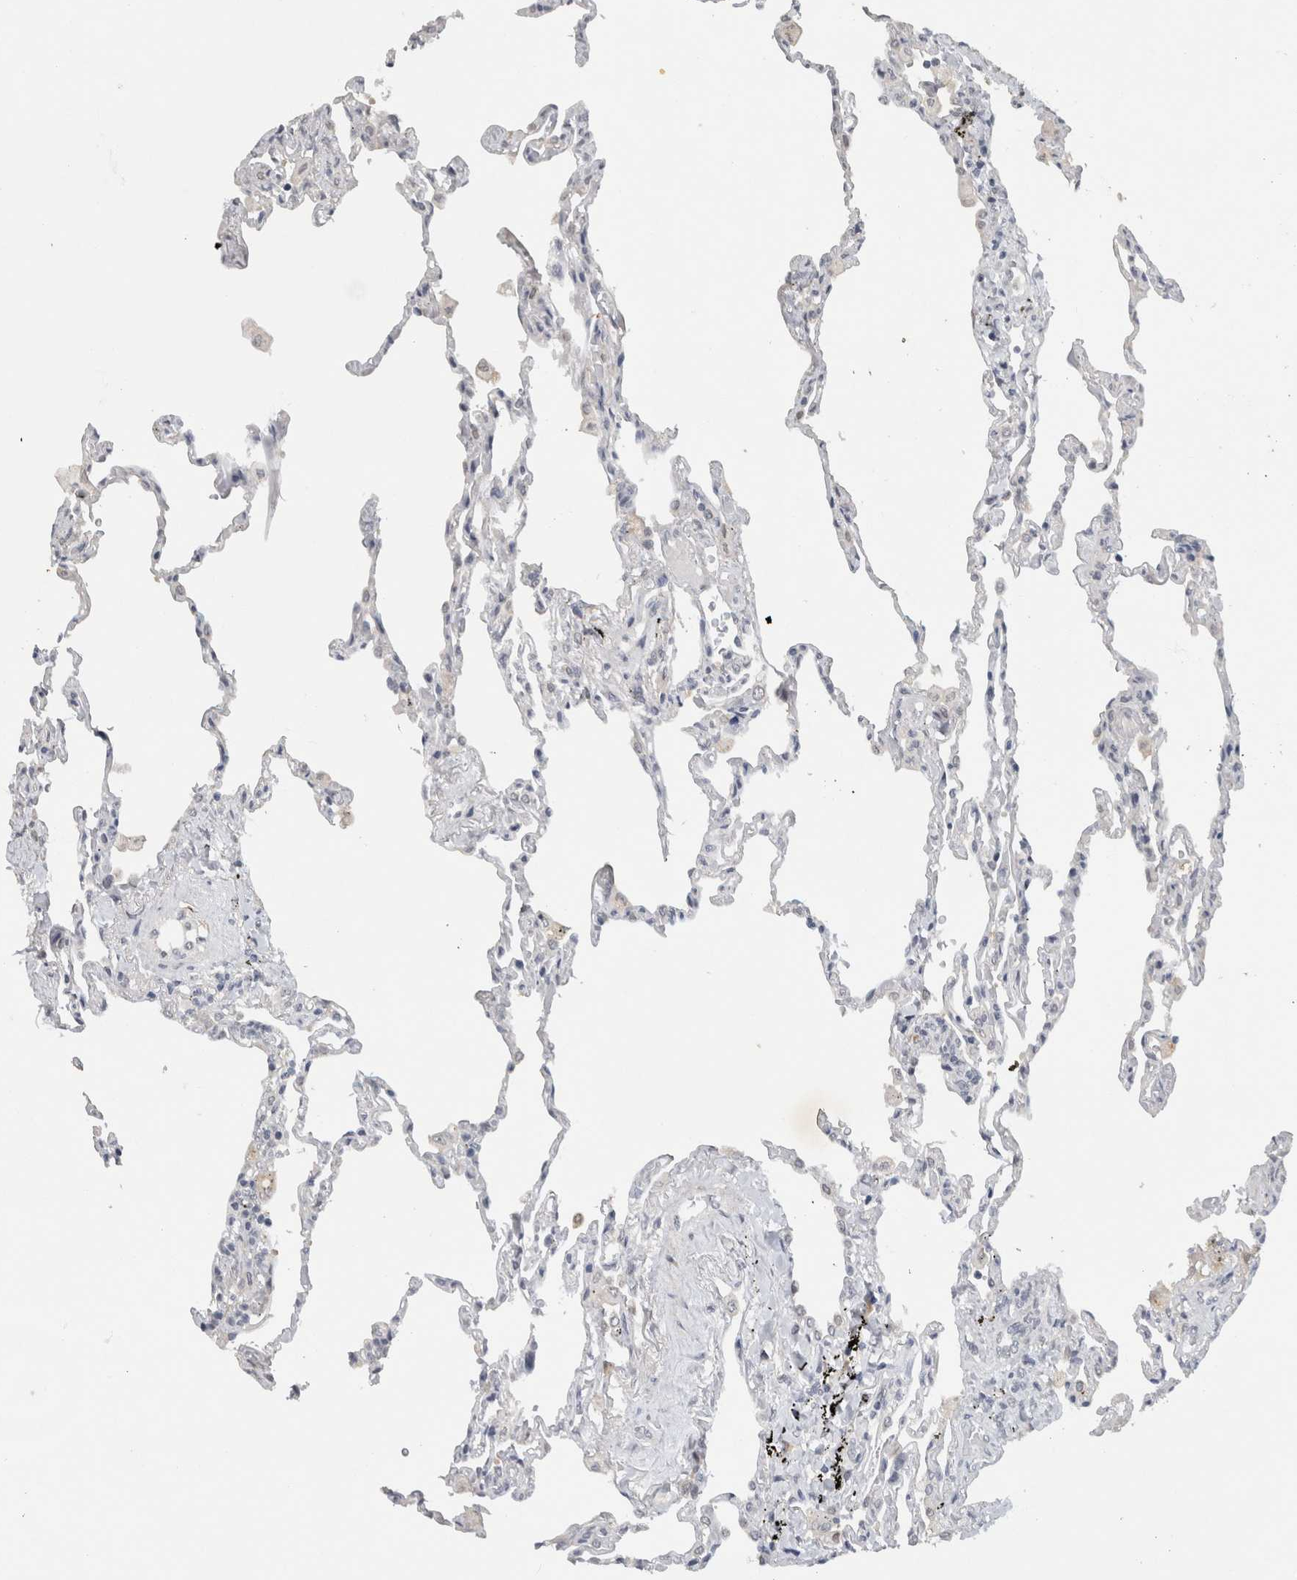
{"staining": {"intensity": "negative", "quantity": "none", "location": "none"}, "tissue": "lung", "cell_type": "Alveolar cells", "image_type": "normal", "snomed": [{"axis": "morphology", "description": "Normal tissue, NOS"}, {"axis": "topography", "description": "Lung"}], "caption": "Immunohistochemistry of benign human lung displays no expression in alveolar cells. Nuclei are stained in blue.", "gene": "PRXL2A", "patient": {"sex": "male", "age": 59}}